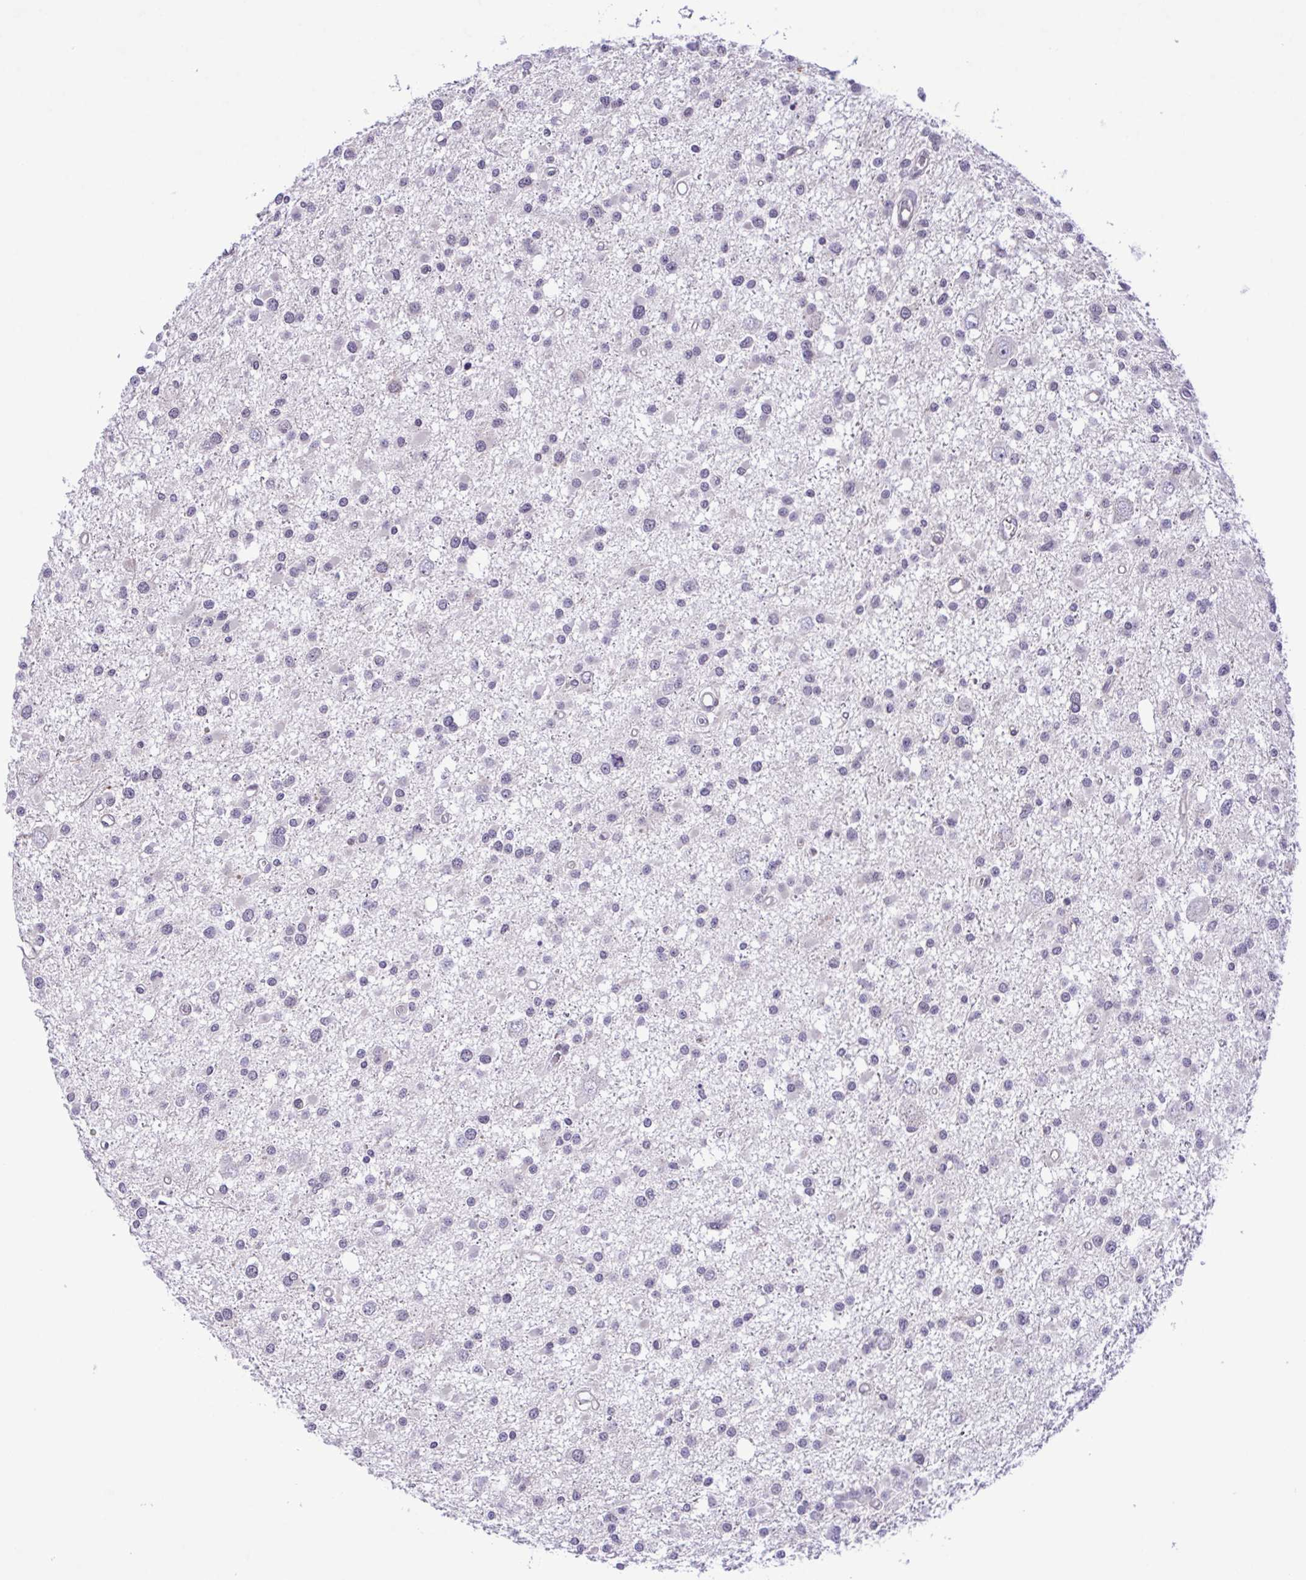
{"staining": {"intensity": "negative", "quantity": "none", "location": "none"}, "tissue": "glioma", "cell_type": "Tumor cells", "image_type": "cancer", "snomed": [{"axis": "morphology", "description": "Glioma, malignant, High grade"}, {"axis": "topography", "description": "Brain"}], "caption": "DAB (3,3'-diaminobenzidine) immunohistochemical staining of human glioma exhibits no significant positivity in tumor cells.", "gene": "IL1RN", "patient": {"sex": "male", "age": 54}}